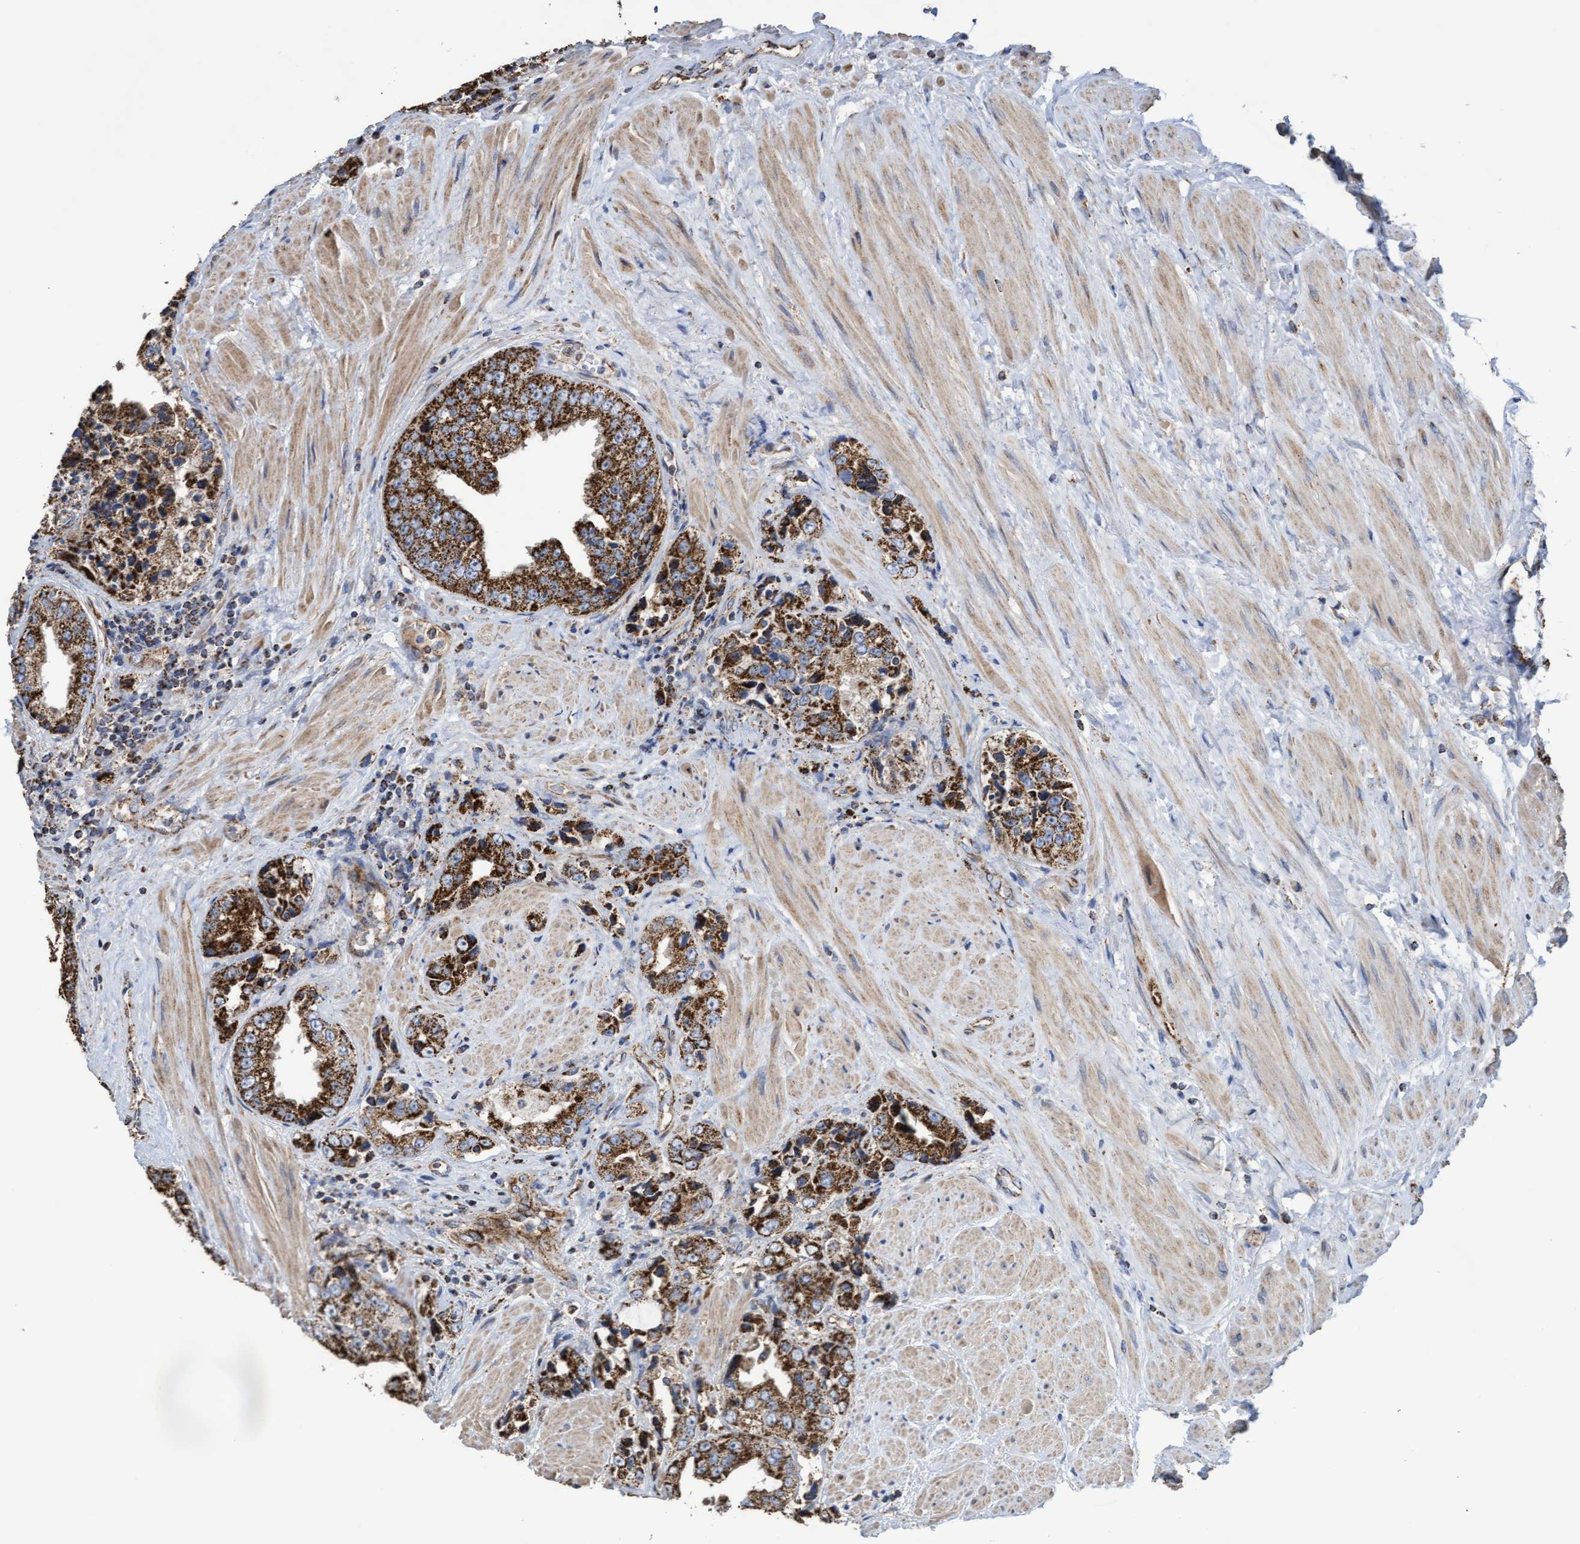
{"staining": {"intensity": "moderate", "quantity": ">75%", "location": "cytoplasmic/membranous"}, "tissue": "prostate cancer", "cell_type": "Tumor cells", "image_type": "cancer", "snomed": [{"axis": "morphology", "description": "Adenocarcinoma, High grade"}, {"axis": "topography", "description": "Prostate"}], "caption": "Prostate high-grade adenocarcinoma stained with a protein marker demonstrates moderate staining in tumor cells.", "gene": "COBL", "patient": {"sex": "male", "age": 61}}